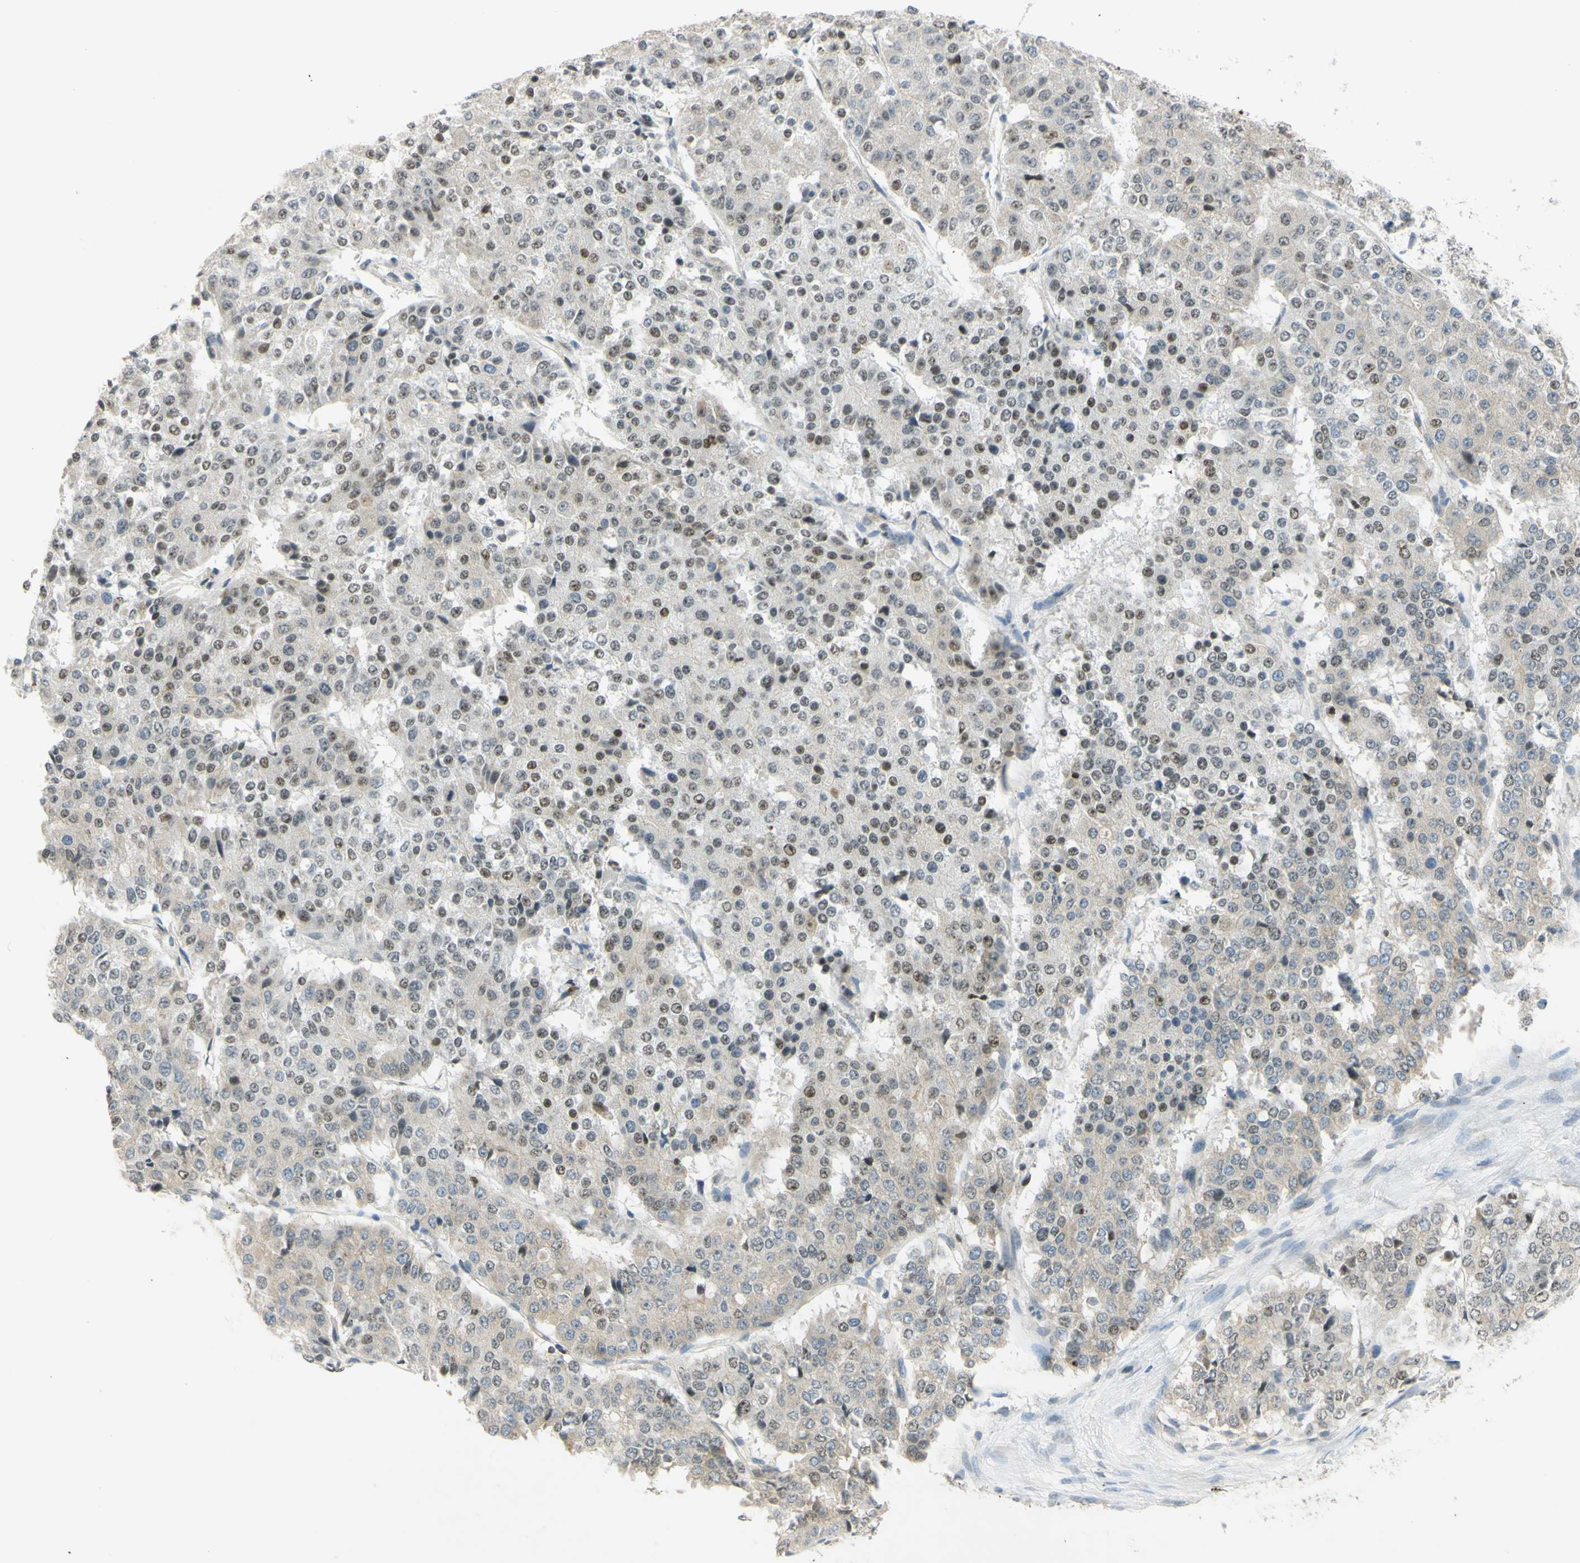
{"staining": {"intensity": "weak", "quantity": "25%-75%", "location": "nuclear"}, "tissue": "pancreatic cancer", "cell_type": "Tumor cells", "image_type": "cancer", "snomed": [{"axis": "morphology", "description": "Adenocarcinoma, NOS"}, {"axis": "topography", "description": "Pancreas"}], "caption": "Protein staining of adenocarcinoma (pancreatic) tissue demonstrates weak nuclear positivity in approximately 25%-75% of tumor cells.", "gene": "POLB", "patient": {"sex": "male", "age": 50}}